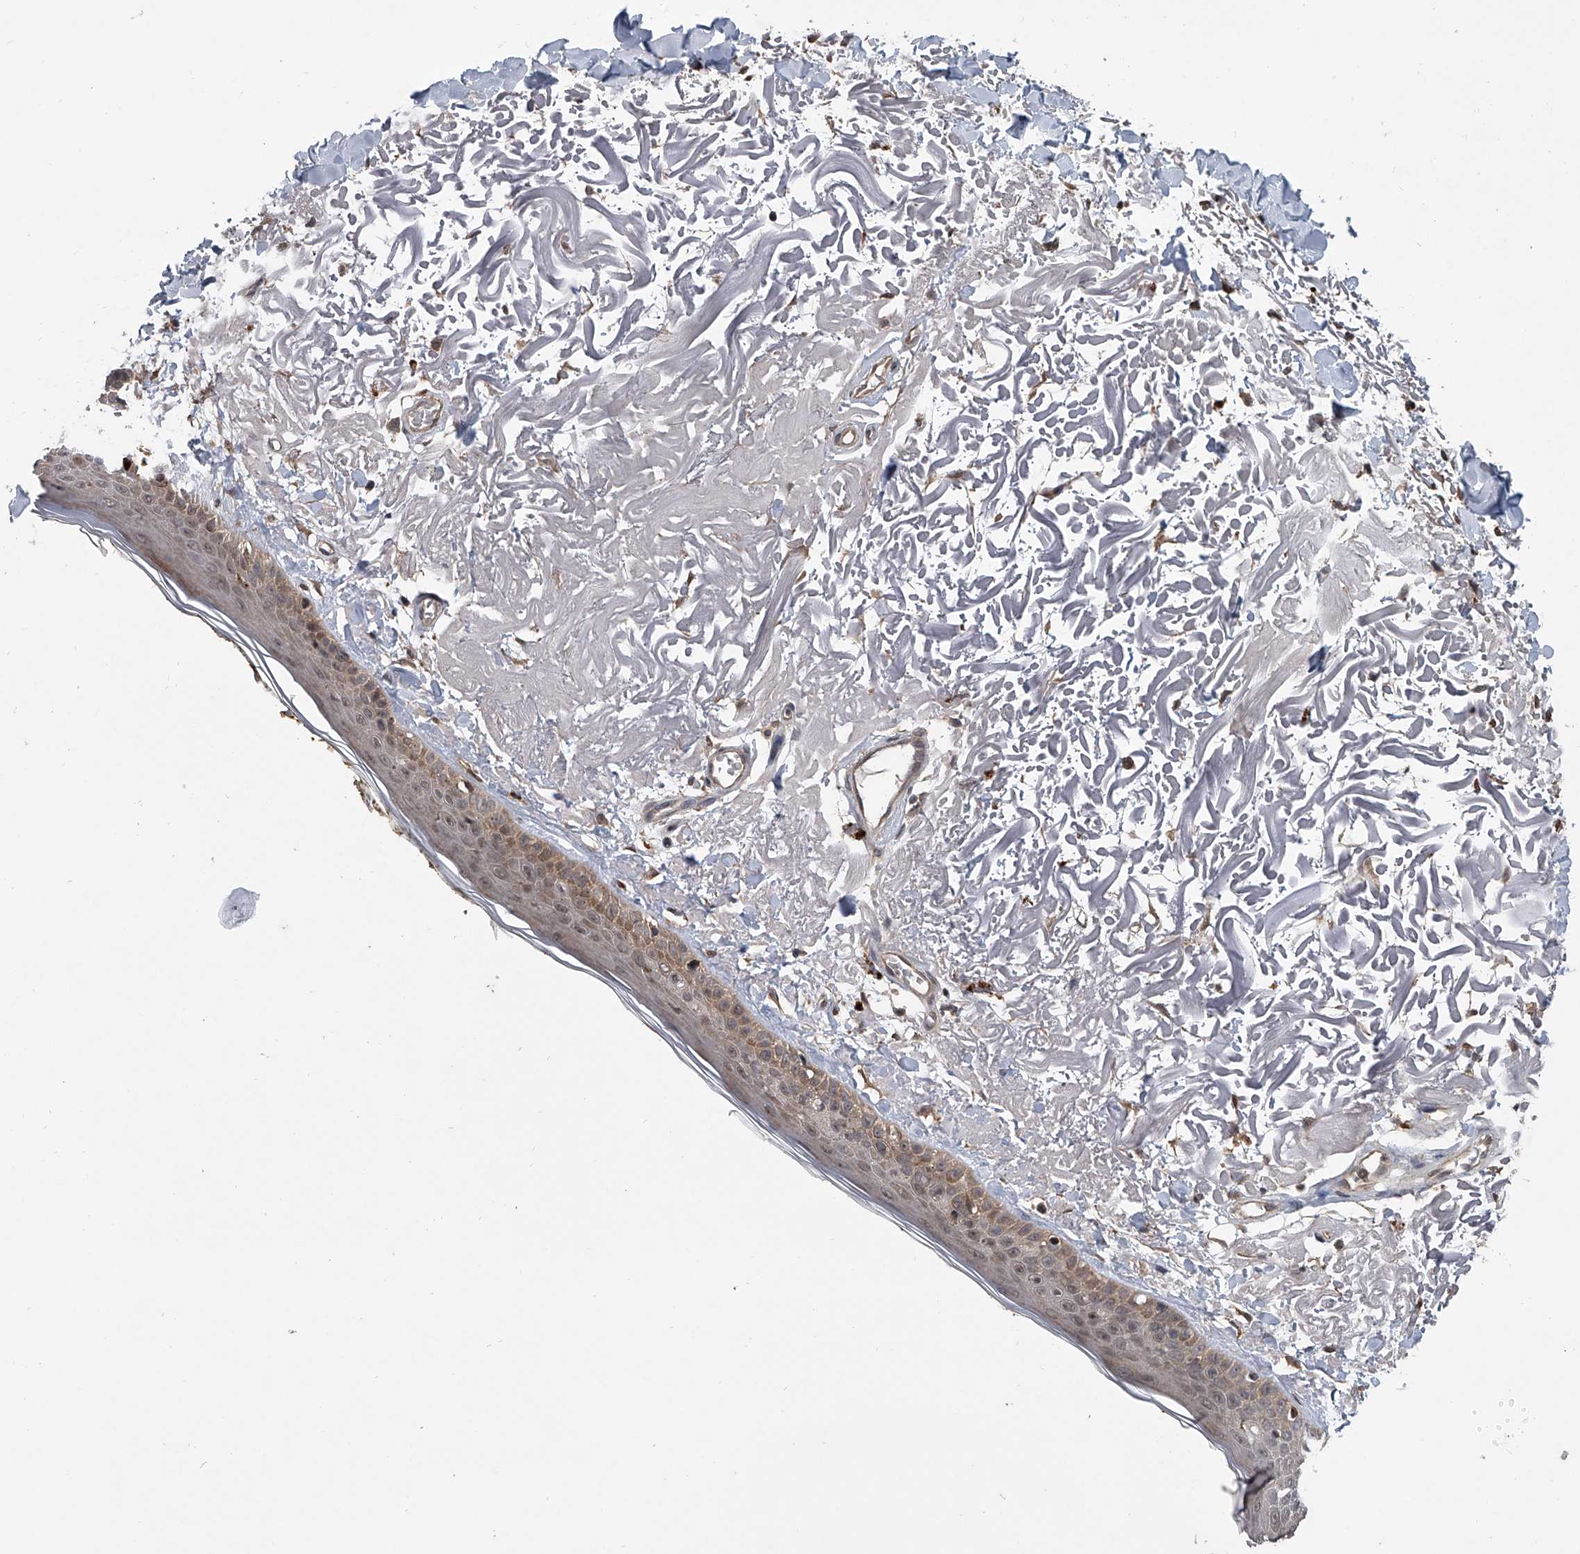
{"staining": {"intensity": "weak", "quantity": ">75%", "location": "cytoplasmic/membranous"}, "tissue": "skin", "cell_type": "Fibroblasts", "image_type": "normal", "snomed": [{"axis": "morphology", "description": "Normal tissue, NOS"}, {"axis": "topography", "description": "Skin"}, {"axis": "topography", "description": "Skeletal muscle"}], "caption": "A micrograph of human skin stained for a protein displays weak cytoplasmic/membranous brown staining in fibroblasts.", "gene": "GEMIN8", "patient": {"sex": "male", "age": 83}}